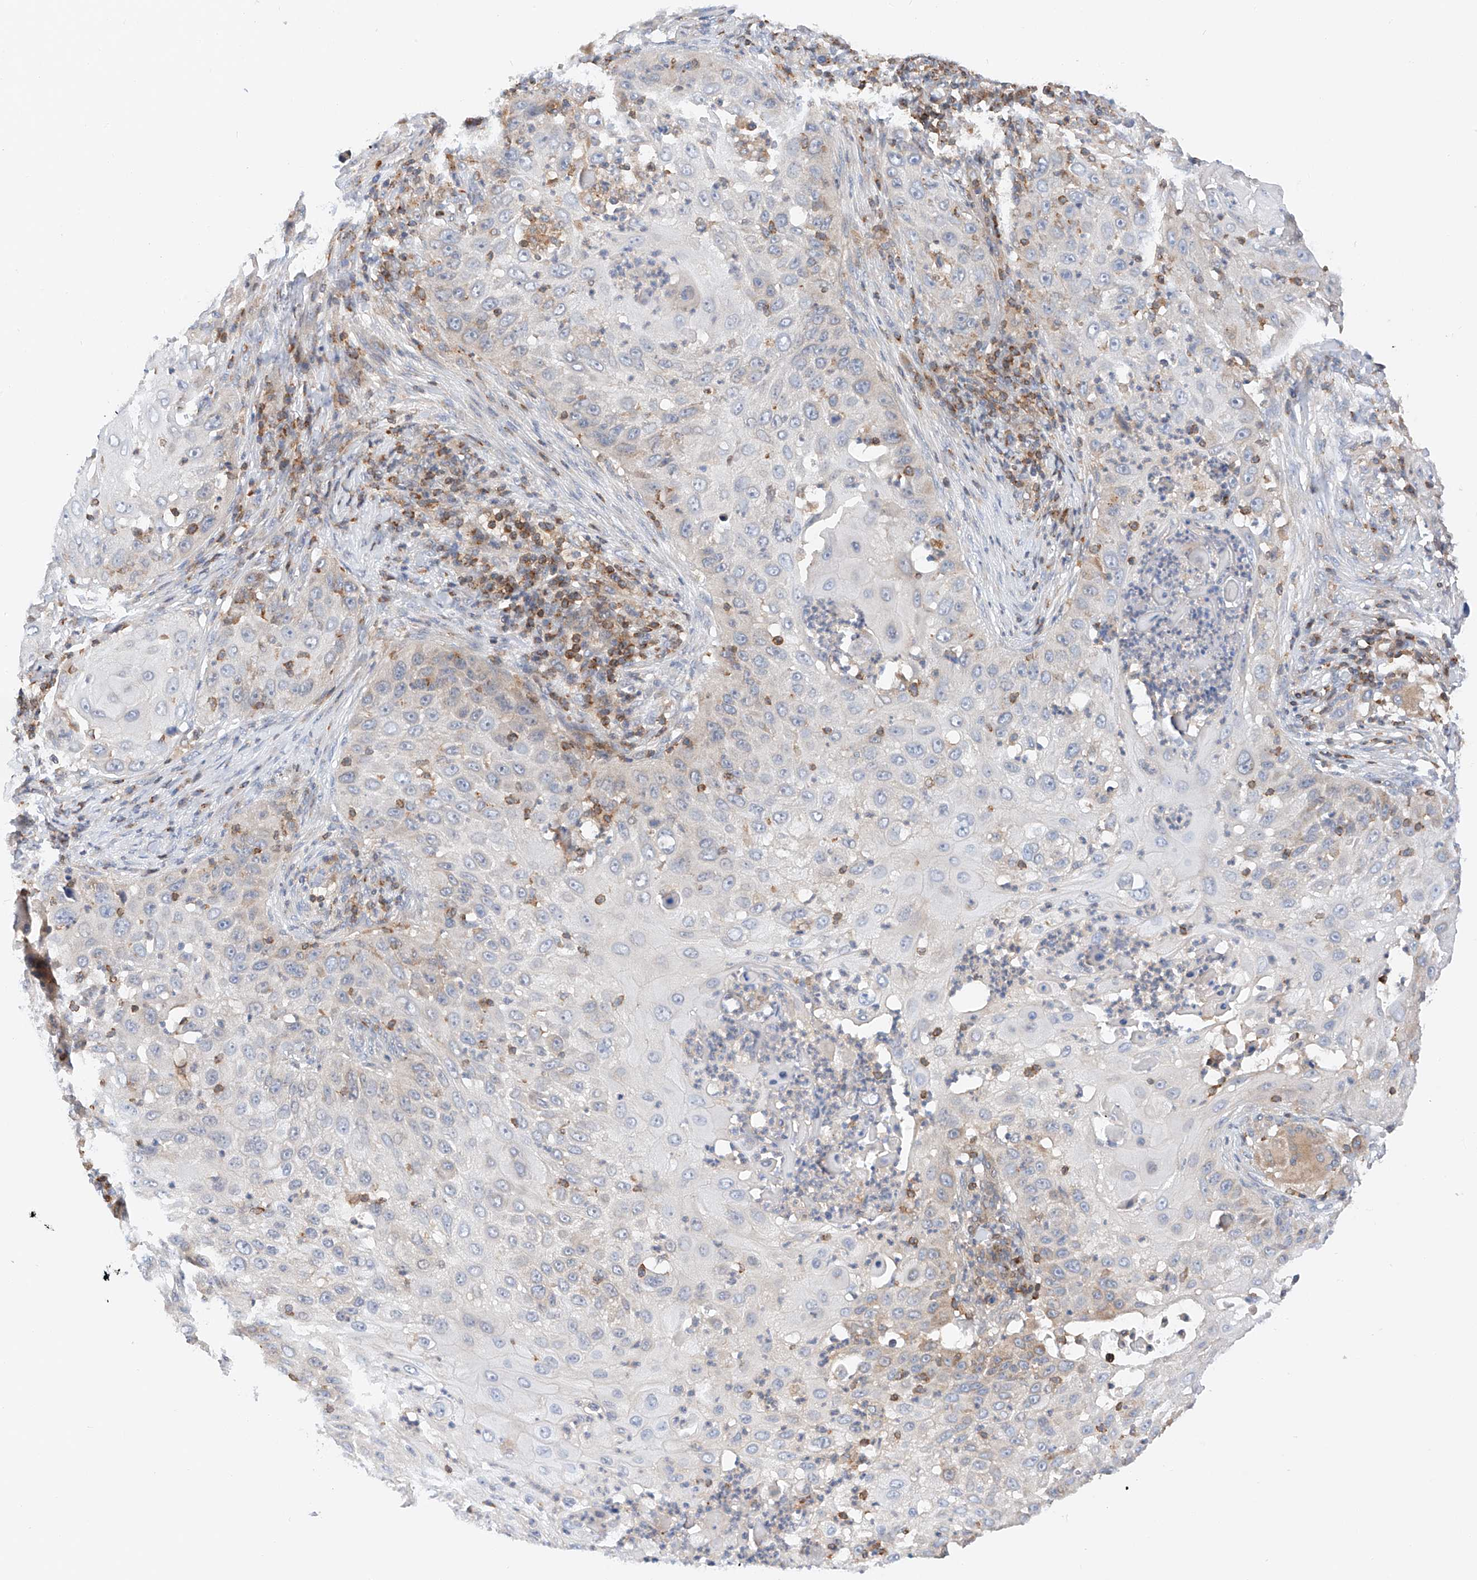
{"staining": {"intensity": "weak", "quantity": "<25%", "location": "cytoplasmic/membranous"}, "tissue": "skin cancer", "cell_type": "Tumor cells", "image_type": "cancer", "snomed": [{"axis": "morphology", "description": "Squamous cell carcinoma, NOS"}, {"axis": "topography", "description": "Skin"}], "caption": "The immunohistochemistry (IHC) micrograph has no significant positivity in tumor cells of skin cancer tissue.", "gene": "MFN2", "patient": {"sex": "female", "age": 44}}